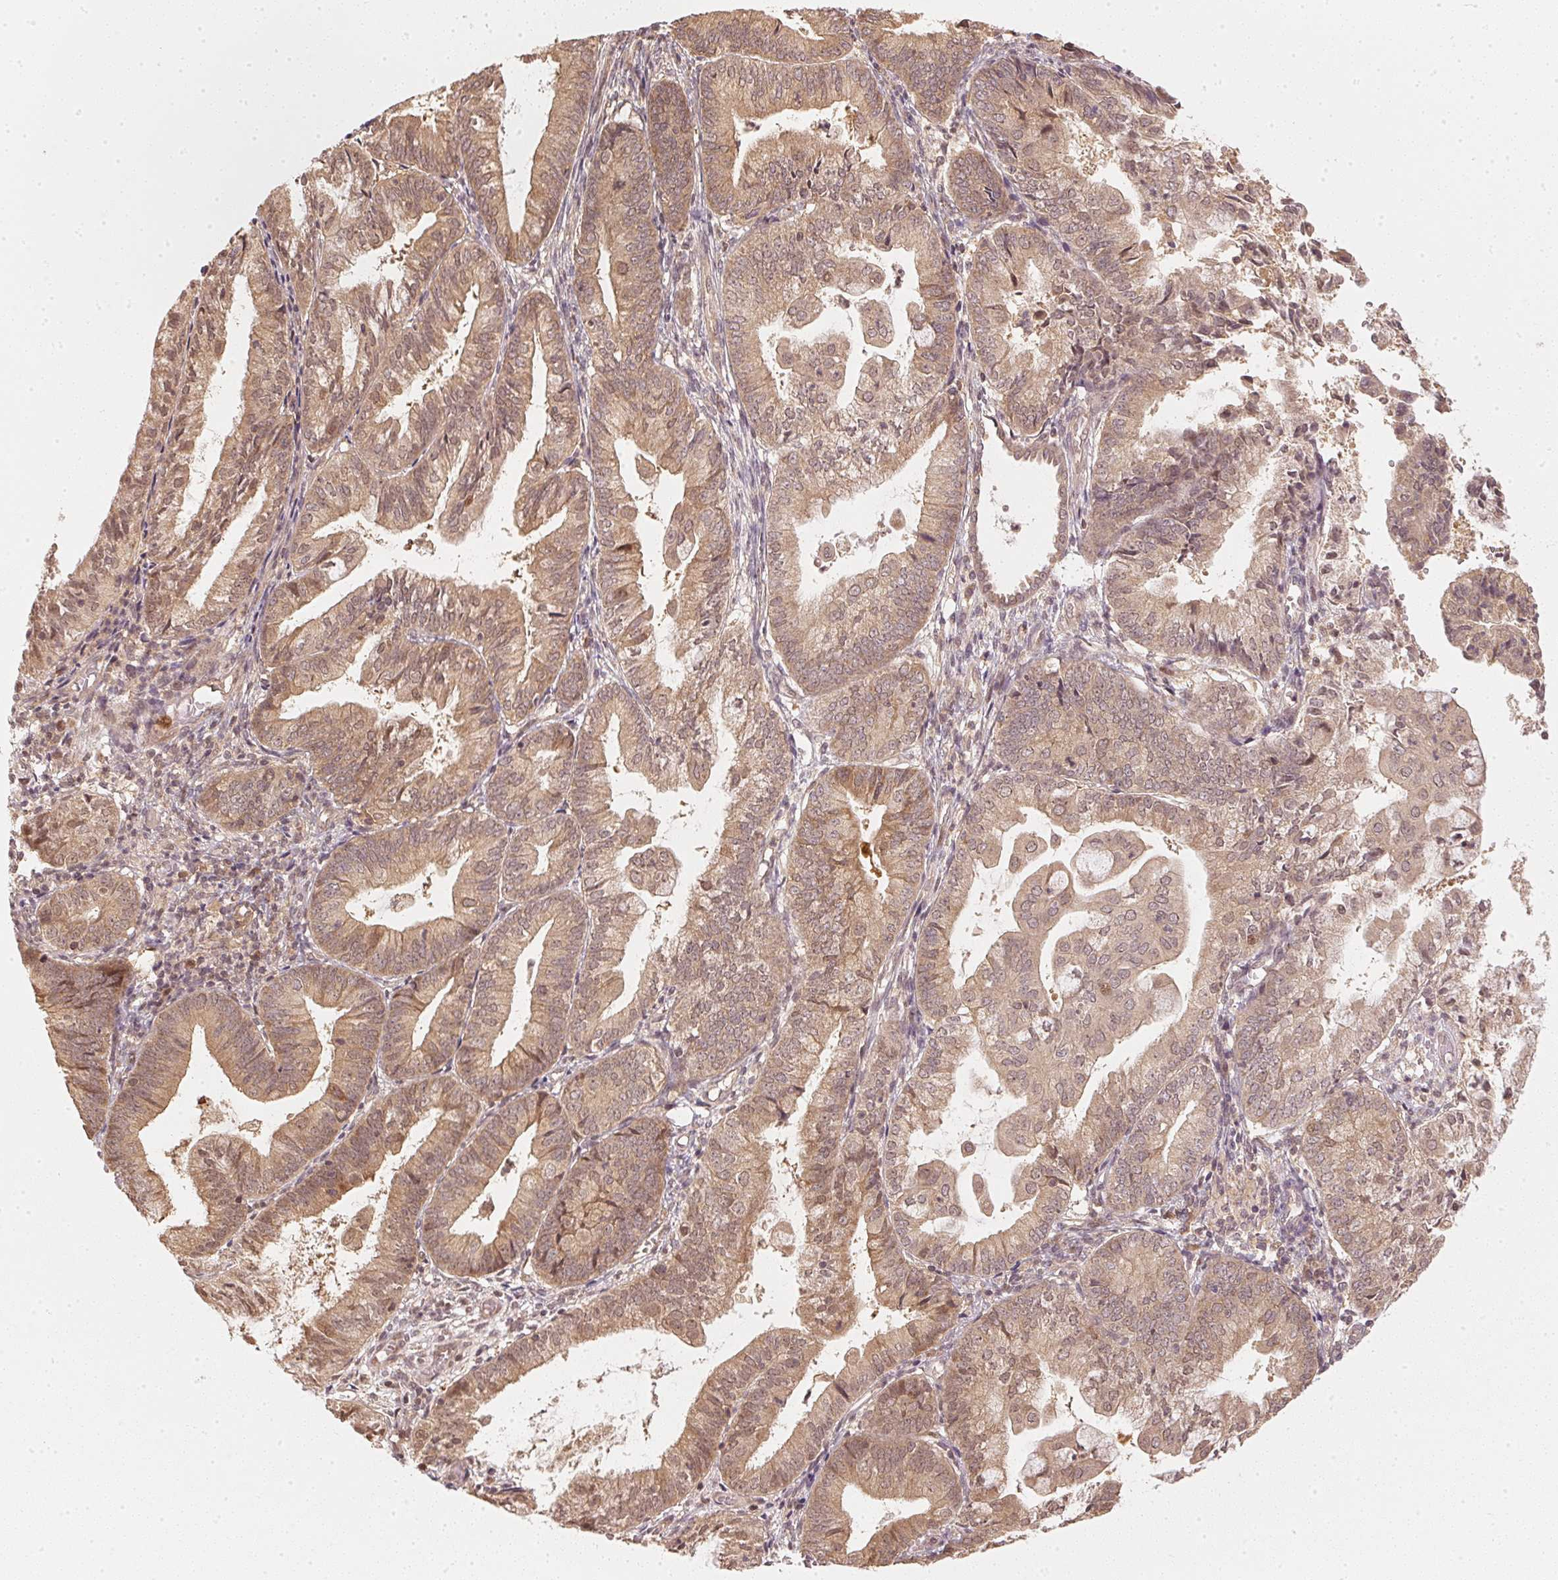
{"staining": {"intensity": "moderate", "quantity": ">75%", "location": "cytoplasmic/membranous,nuclear"}, "tissue": "endometrial cancer", "cell_type": "Tumor cells", "image_type": "cancer", "snomed": [{"axis": "morphology", "description": "Adenocarcinoma, NOS"}, {"axis": "topography", "description": "Endometrium"}], "caption": "The micrograph demonstrates immunohistochemical staining of adenocarcinoma (endometrial). There is moderate cytoplasmic/membranous and nuclear staining is identified in about >75% of tumor cells.", "gene": "UBE2L3", "patient": {"sex": "female", "age": 55}}